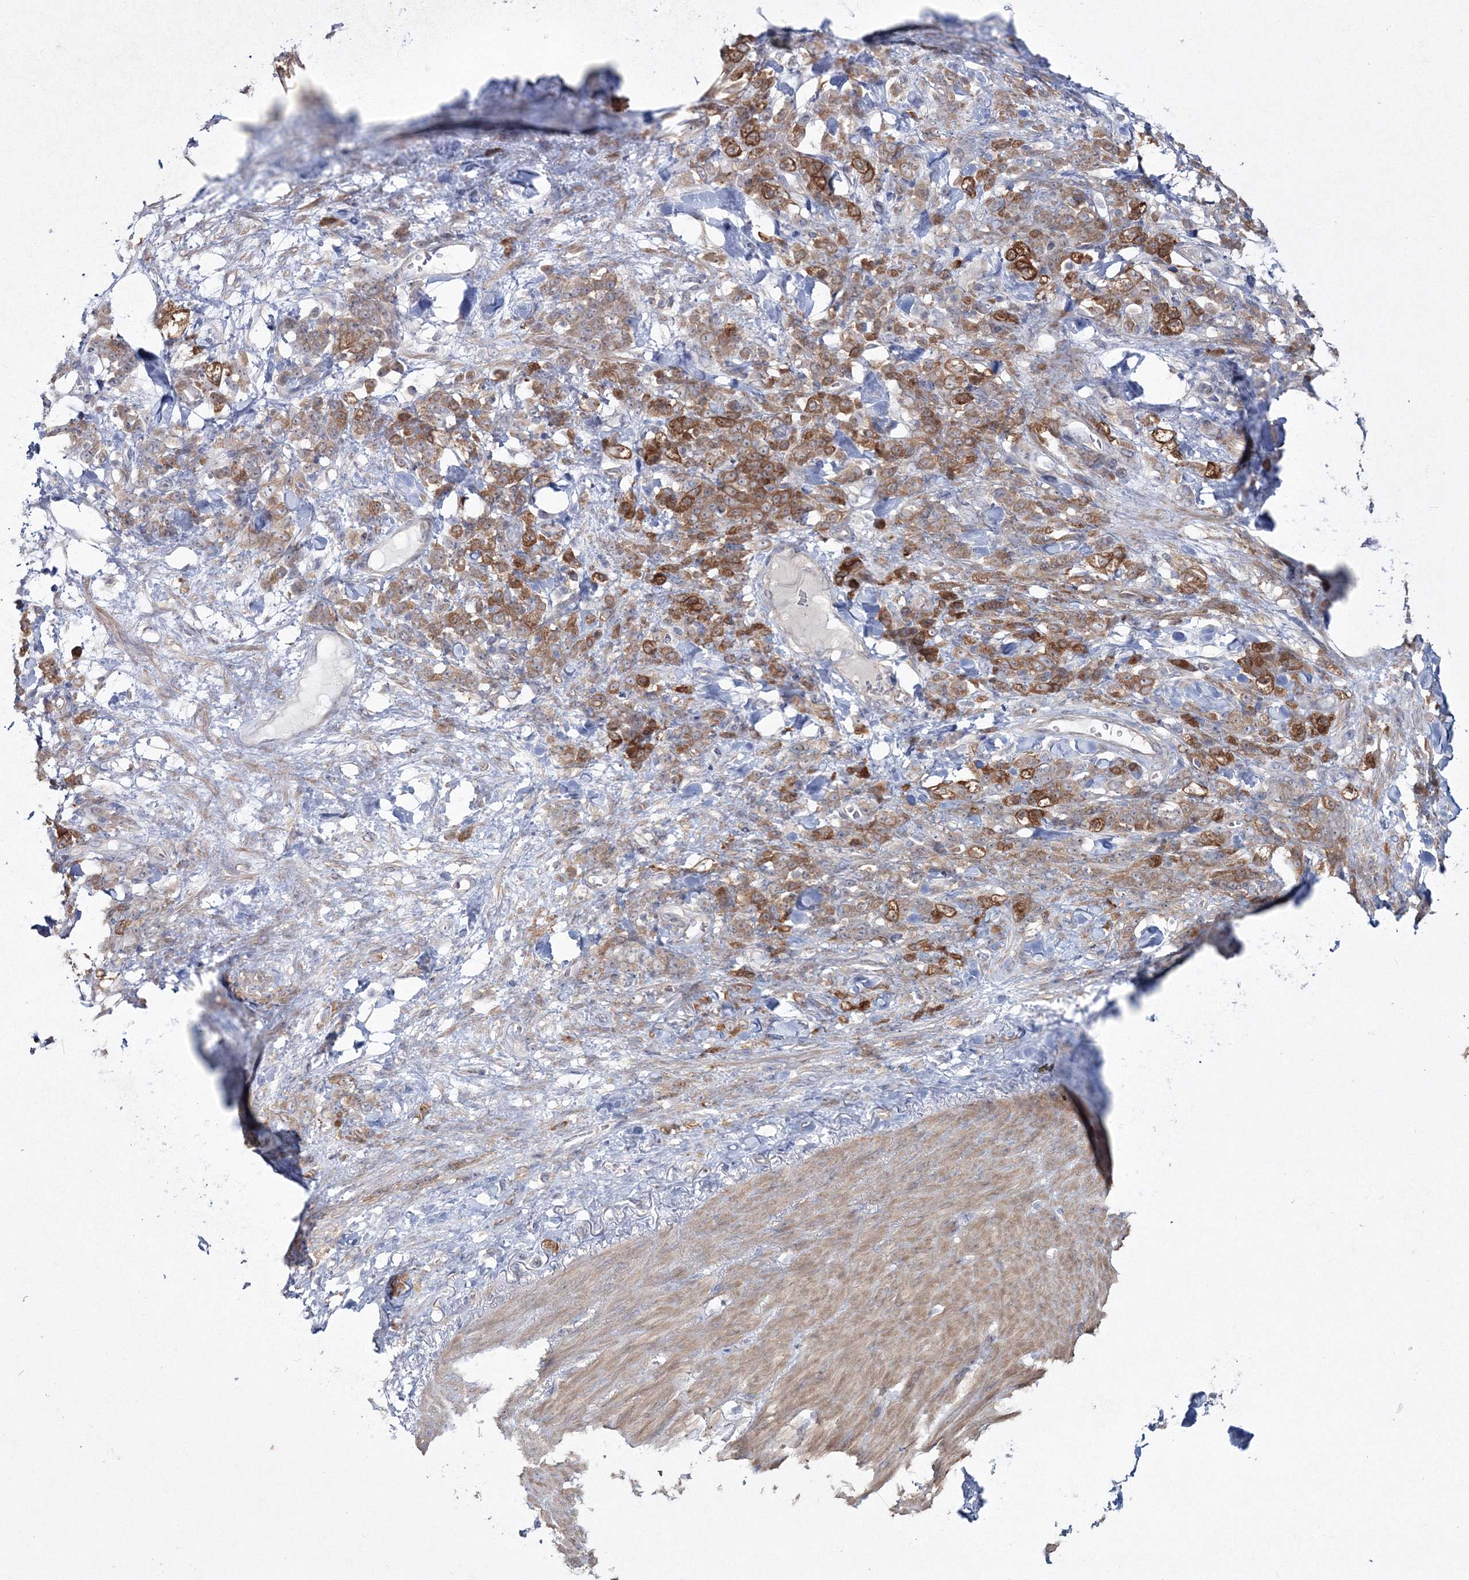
{"staining": {"intensity": "moderate", "quantity": ">75%", "location": "cytoplasmic/membranous"}, "tissue": "stomach cancer", "cell_type": "Tumor cells", "image_type": "cancer", "snomed": [{"axis": "morphology", "description": "Normal tissue, NOS"}, {"axis": "morphology", "description": "Adenocarcinoma, NOS"}, {"axis": "topography", "description": "Stomach"}], "caption": "The image shows staining of stomach adenocarcinoma, revealing moderate cytoplasmic/membranous protein positivity (brown color) within tumor cells. (DAB (3,3'-diaminobenzidine) IHC, brown staining for protein, blue staining for nuclei).", "gene": "IPMK", "patient": {"sex": "male", "age": 82}}